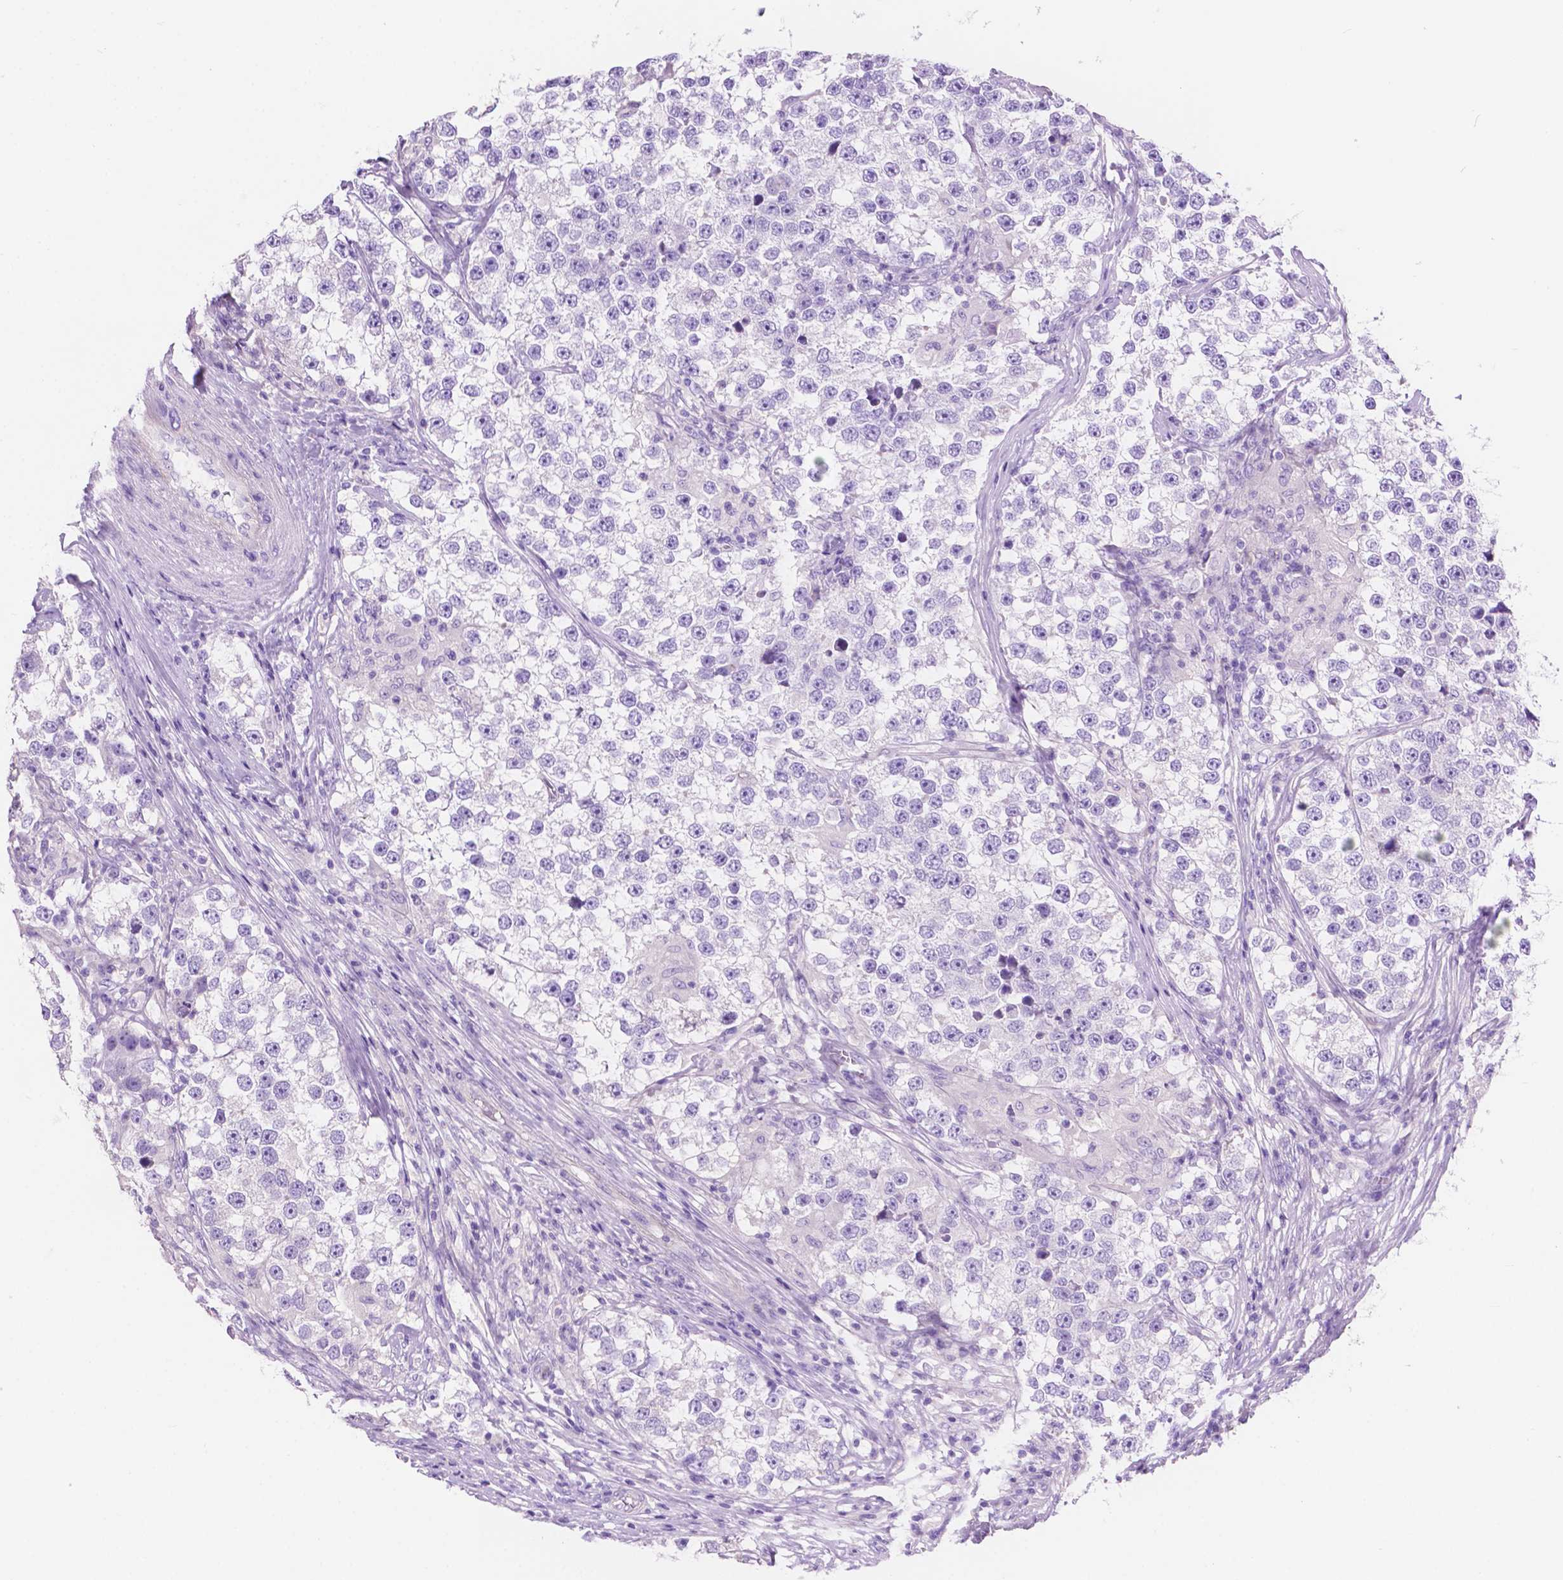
{"staining": {"intensity": "negative", "quantity": "none", "location": "none"}, "tissue": "testis cancer", "cell_type": "Tumor cells", "image_type": "cancer", "snomed": [{"axis": "morphology", "description": "Seminoma, NOS"}, {"axis": "topography", "description": "Testis"}], "caption": "The micrograph demonstrates no staining of tumor cells in testis seminoma. The staining is performed using DAB (3,3'-diaminobenzidine) brown chromogen with nuclei counter-stained in using hematoxylin.", "gene": "IGFN1", "patient": {"sex": "male", "age": 46}}